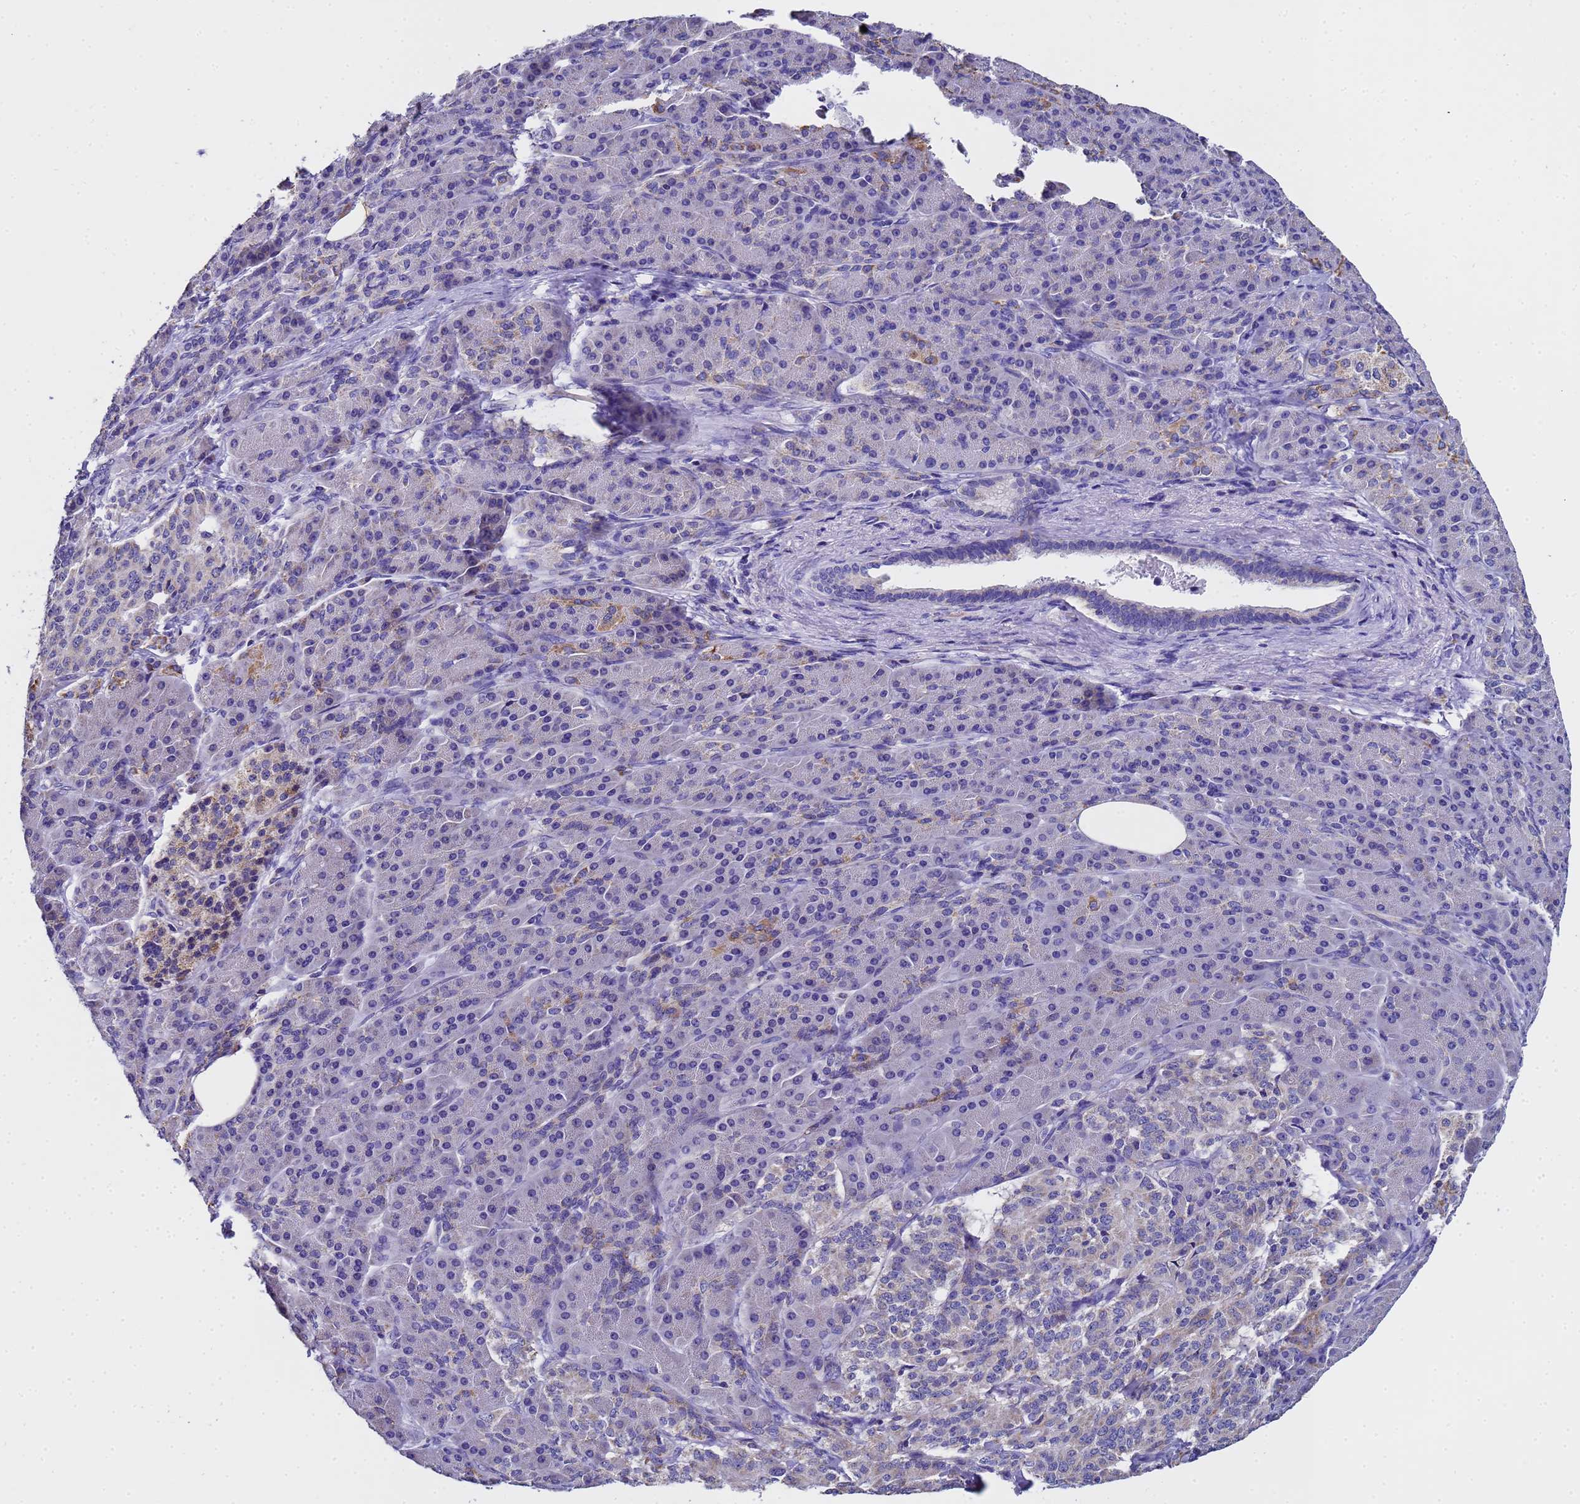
{"staining": {"intensity": "negative", "quantity": "none", "location": "none"}, "tissue": "pancreatic cancer", "cell_type": "Tumor cells", "image_type": "cancer", "snomed": [{"axis": "morphology", "description": "Adenocarcinoma, NOS"}, {"axis": "topography", "description": "Pancreas"}], "caption": "Tumor cells show no significant staining in pancreatic cancer.", "gene": "MRPS12", "patient": {"sex": "female", "age": 74}}